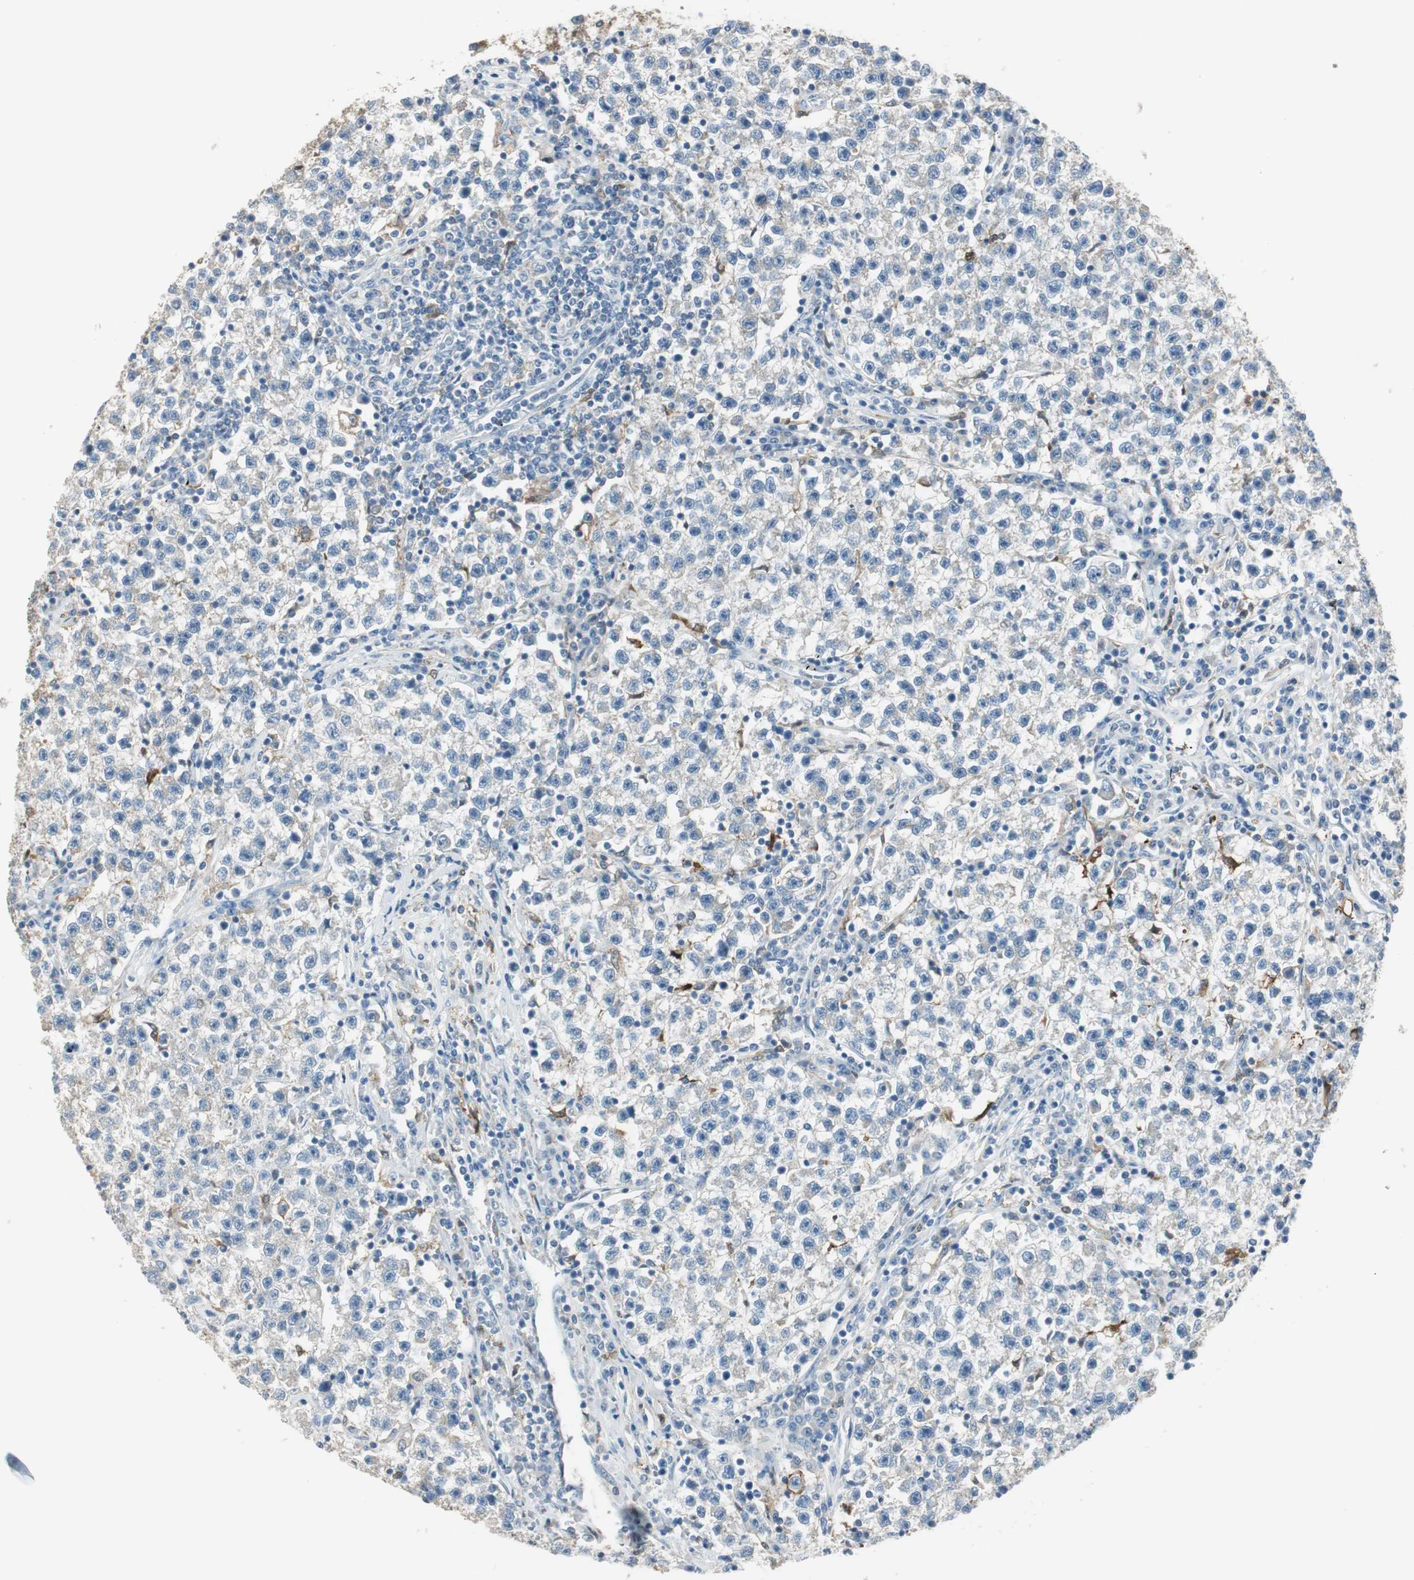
{"staining": {"intensity": "weak", "quantity": "<25%", "location": "cytoplasmic/membranous"}, "tissue": "testis cancer", "cell_type": "Tumor cells", "image_type": "cancer", "snomed": [{"axis": "morphology", "description": "Seminoma, NOS"}, {"axis": "topography", "description": "Testis"}], "caption": "A micrograph of human testis seminoma is negative for staining in tumor cells.", "gene": "MSTO1", "patient": {"sex": "male", "age": 22}}